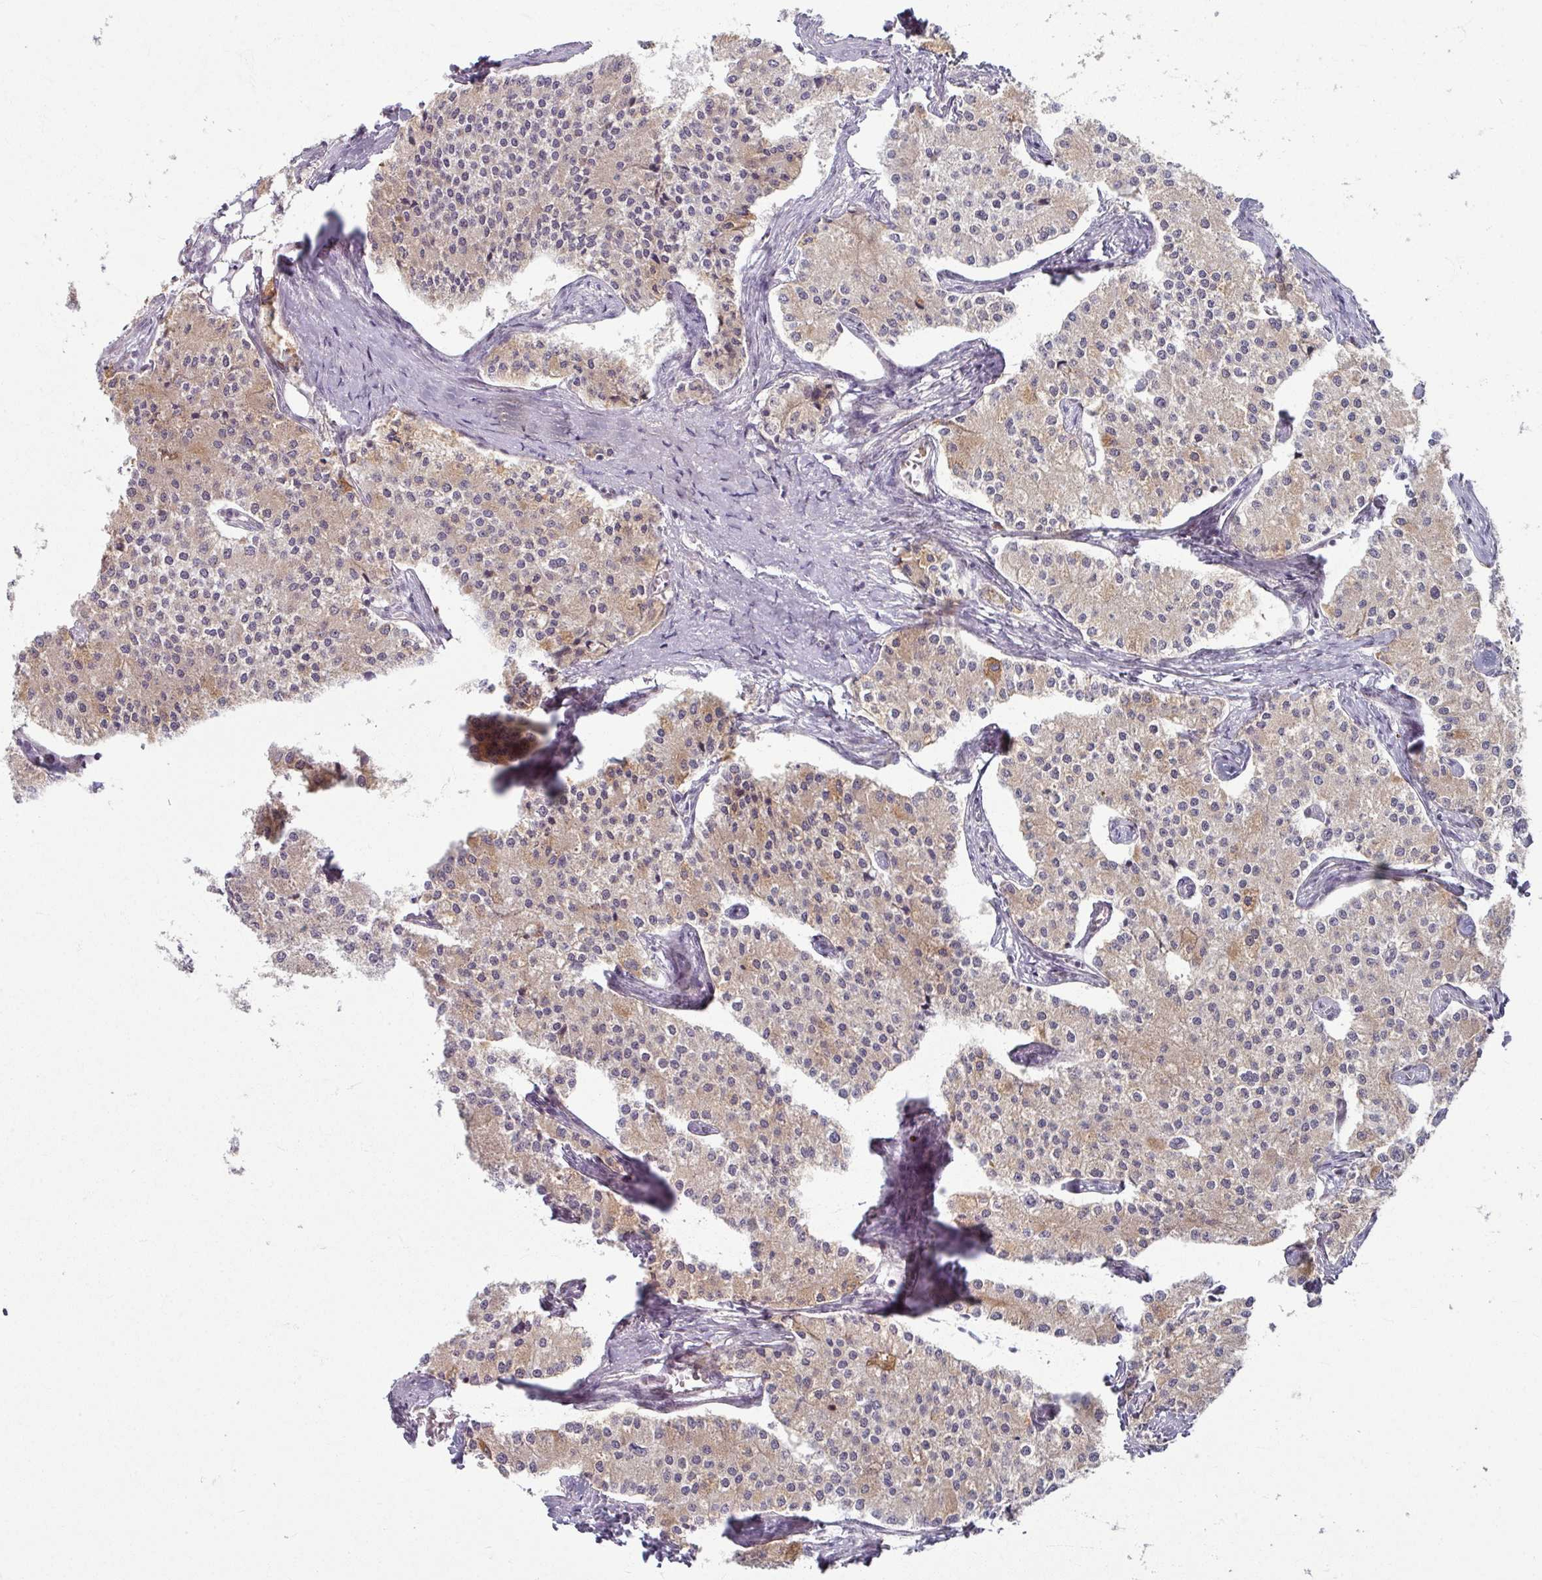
{"staining": {"intensity": "weak", "quantity": ">75%", "location": "cytoplasmic/membranous"}, "tissue": "carcinoid", "cell_type": "Tumor cells", "image_type": "cancer", "snomed": [{"axis": "morphology", "description": "Carcinoid, malignant, NOS"}, {"axis": "topography", "description": "Colon"}], "caption": "Human carcinoid (malignant) stained with a brown dye reveals weak cytoplasmic/membranous positive staining in about >75% of tumor cells.", "gene": "KLC3", "patient": {"sex": "female", "age": 52}}